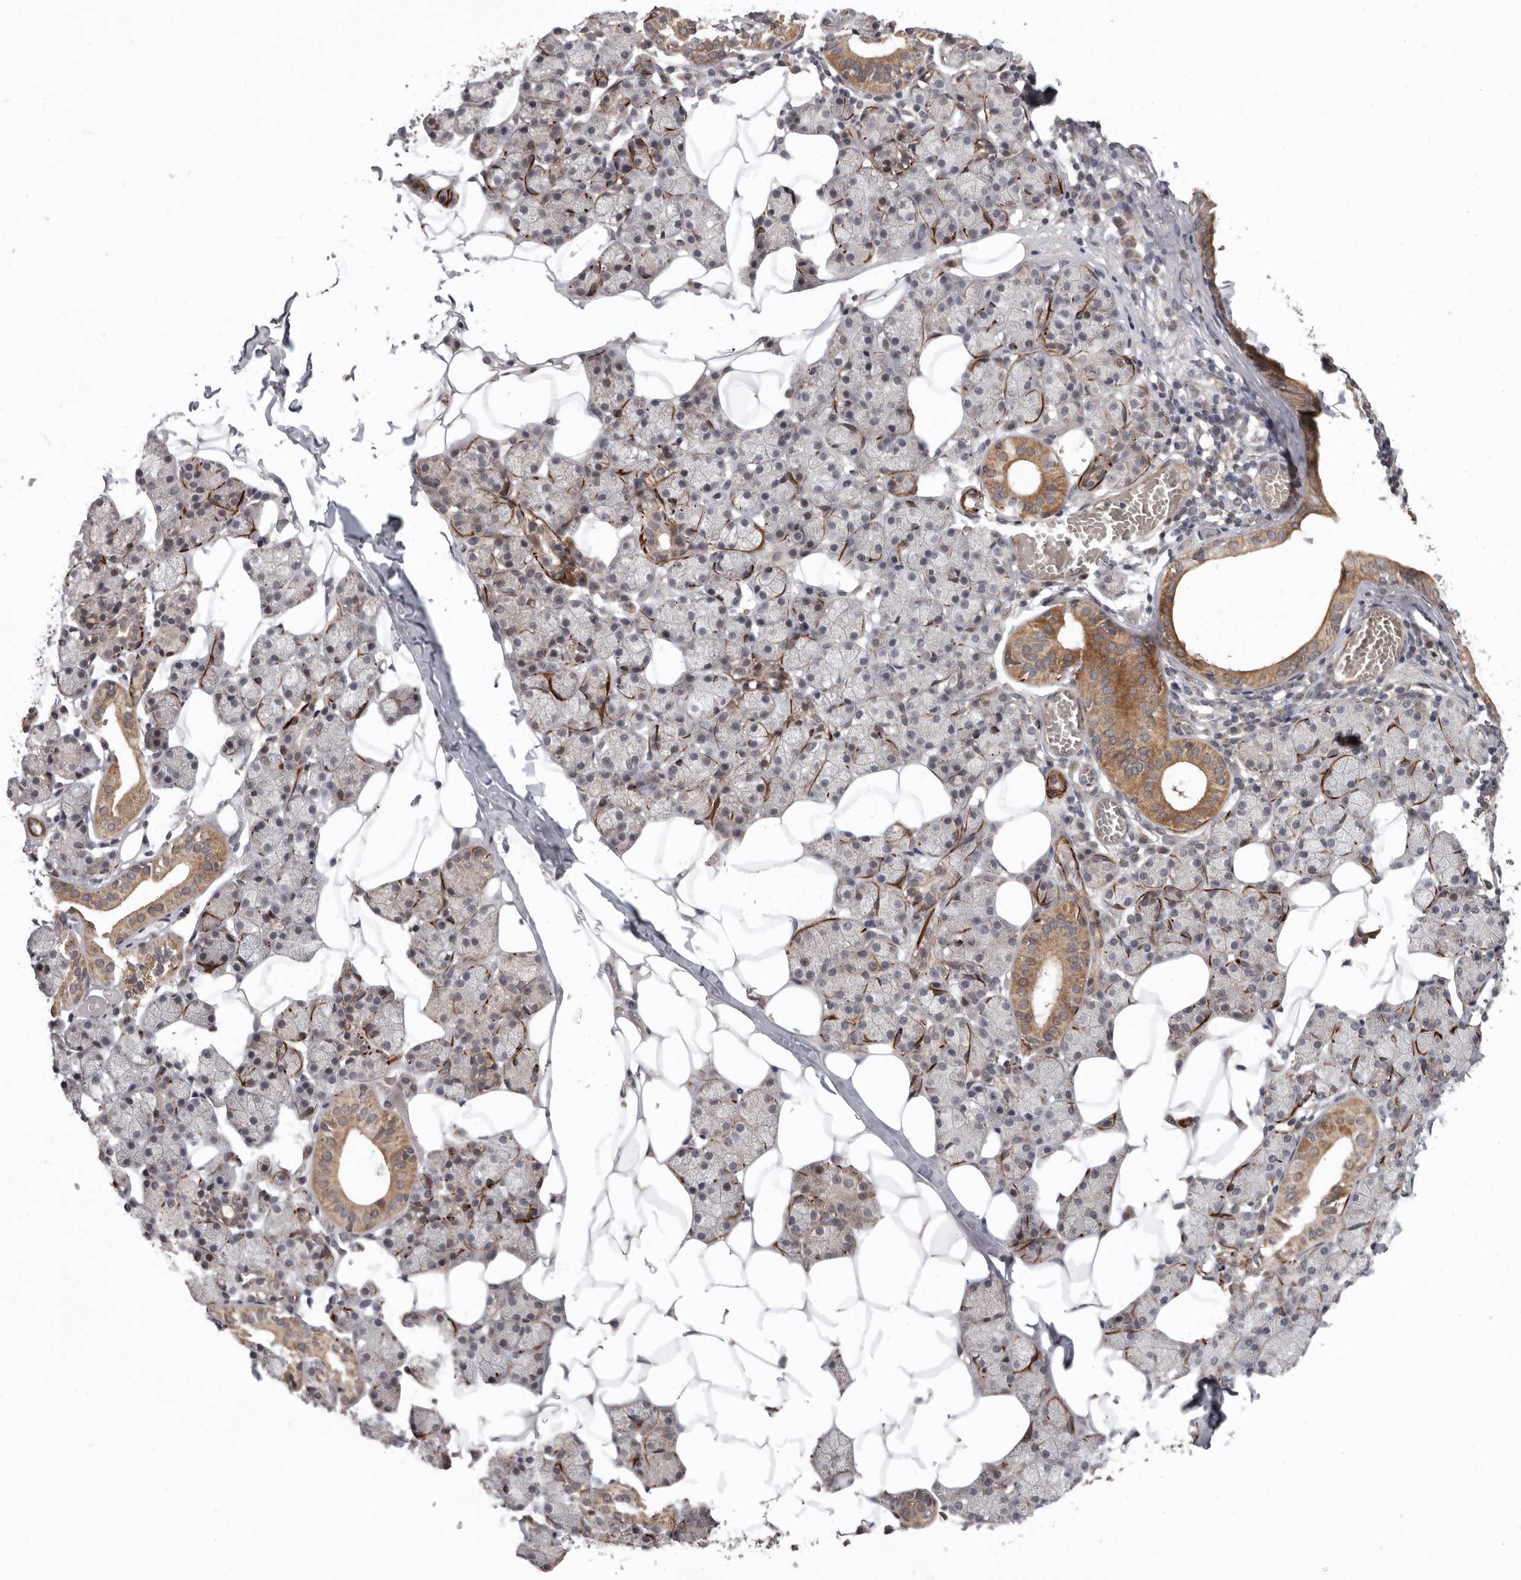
{"staining": {"intensity": "moderate", "quantity": "25%-75%", "location": "cytoplasmic/membranous"}, "tissue": "salivary gland", "cell_type": "Glandular cells", "image_type": "normal", "snomed": [{"axis": "morphology", "description": "Normal tissue, NOS"}, {"axis": "topography", "description": "Salivary gland"}], "caption": "Glandular cells exhibit medium levels of moderate cytoplasmic/membranous positivity in approximately 25%-75% of cells in unremarkable salivary gland. Immunohistochemistry stains the protein of interest in brown and the nuclei are stained blue.", "gene": "FGFR4", "patient": {"sex": "female", "age": 33}}